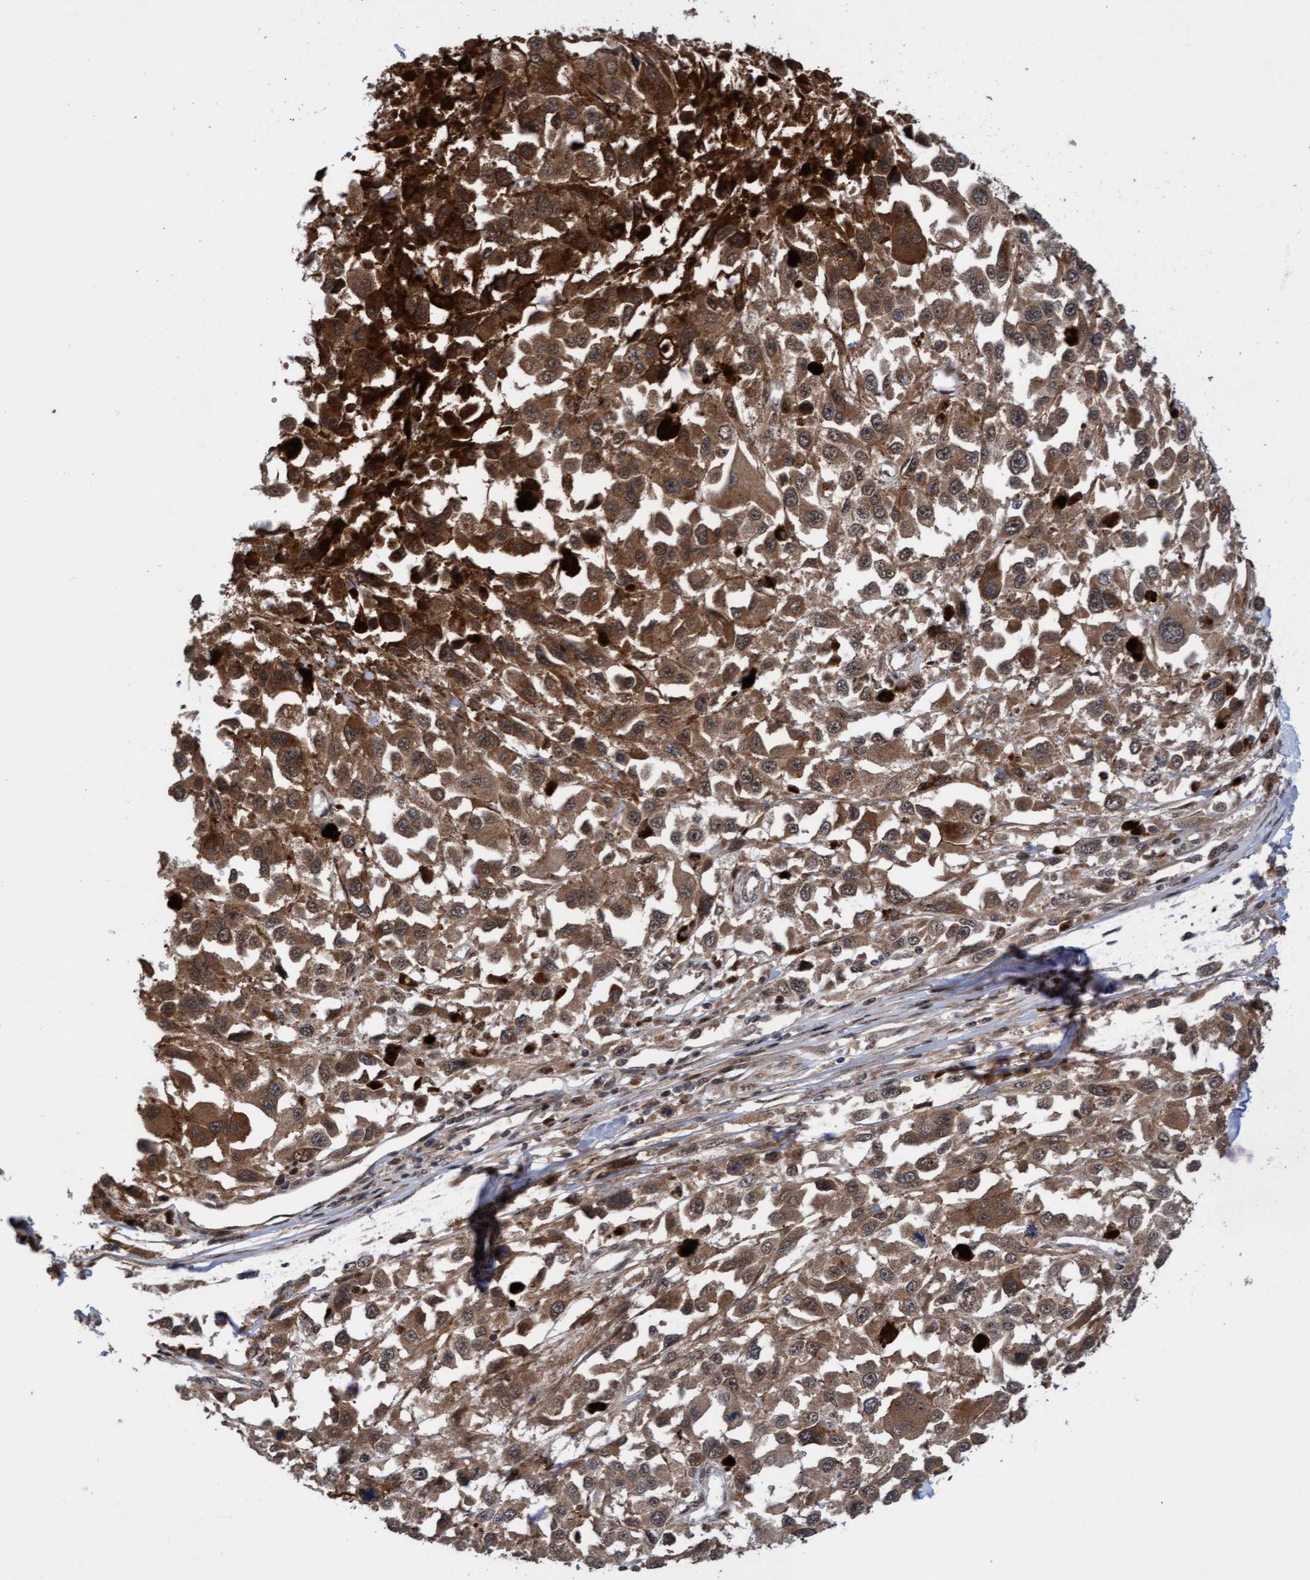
{"staining": {"intensity": "moderate", "quantity": ">75%", "location": "cytoplasmic/membranous"}, "tissue": "melanoma", "cell_type": "Tumor cells", "image_type": "cancer", "snomed": [{"axis": "morphology", "description": "Malignant melanoma, Metastatic site"}, {"axis": "topography", "description": "Lymph node"}], "caption": "A micrograph of malignant melanoma (metastatic site) stained for a protein demonstrates moderate cytoplasmic/membranous brown staining in tumor cells.", "gene": "ITFG1", "patient": {"sex": "male", "age": 59}}